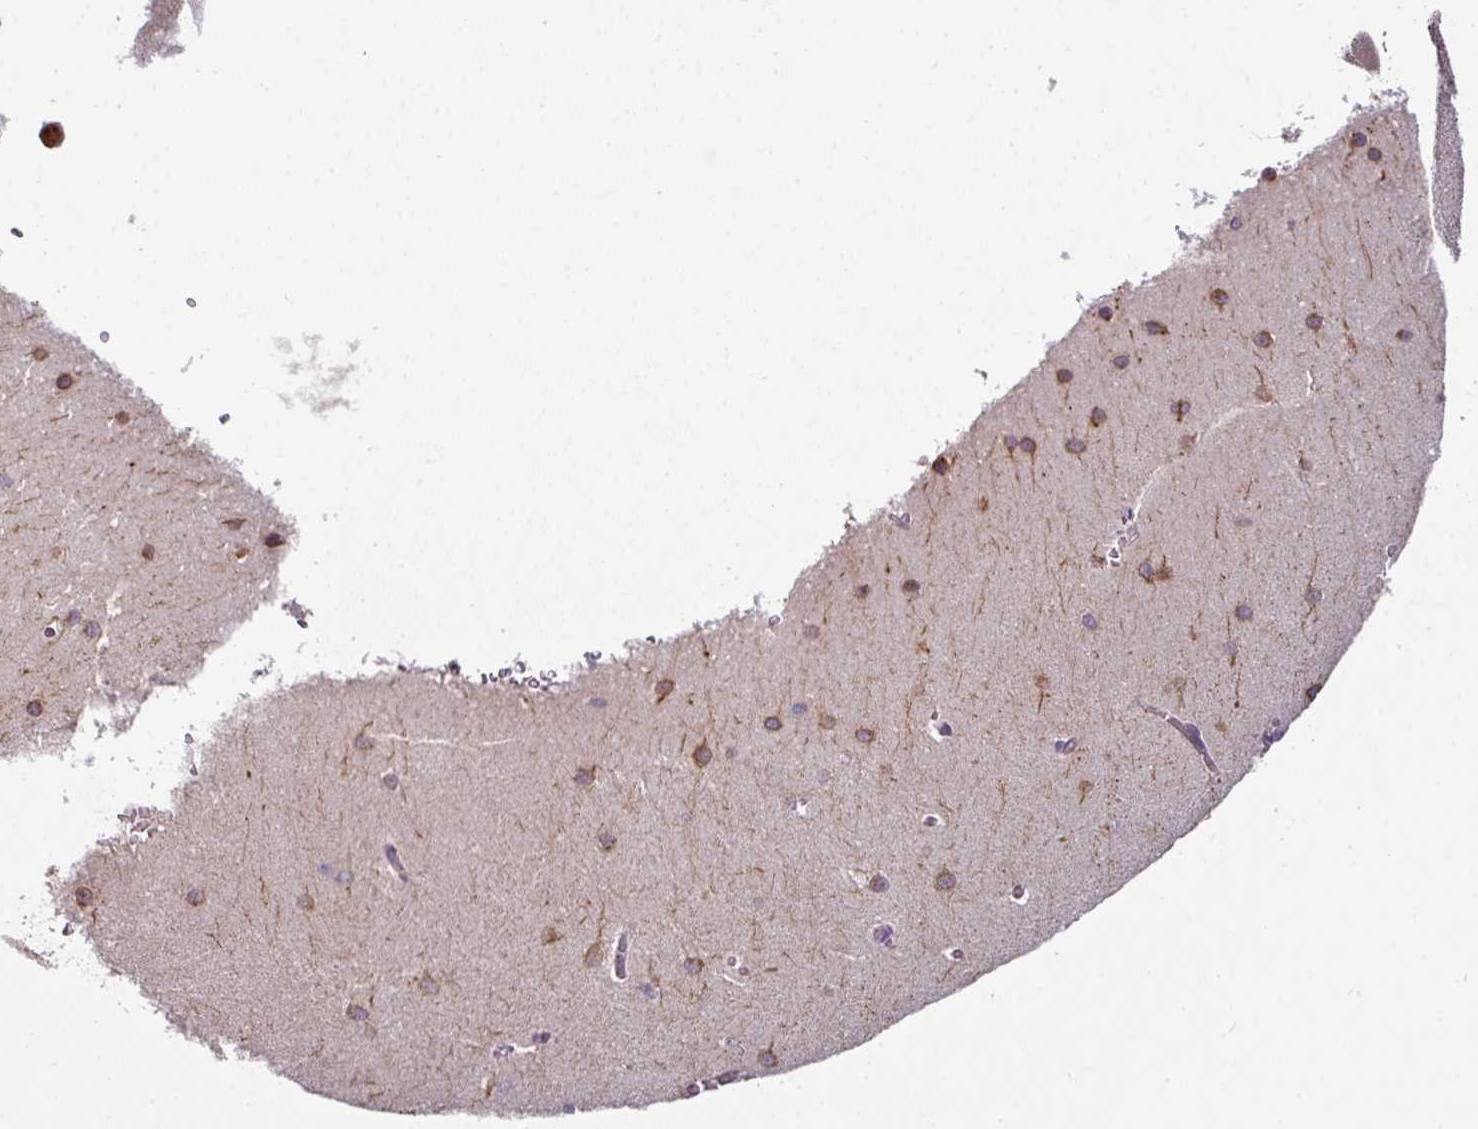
{"staining": {"intensity": "moderate", "quantity": "25%-75%", "location": "cytoplasmic/membranous"}, "tissue": "cerebellum", "cell_type": "Cells in granular layer", "image_type": "normal", "snomed": [{"axis": "morphology", "description": "Normal tissue, NOS"}, {"axis": "topography", "description": "Cerebellum"}], "caption": "Cells in granular layer display medium levels of moderate cytoplasmic/membranous expression in about 25%-75% of cells in benign cerebellum.", "gene": "SWSAP1", "patient": {"sex": "male", "age": 37}}